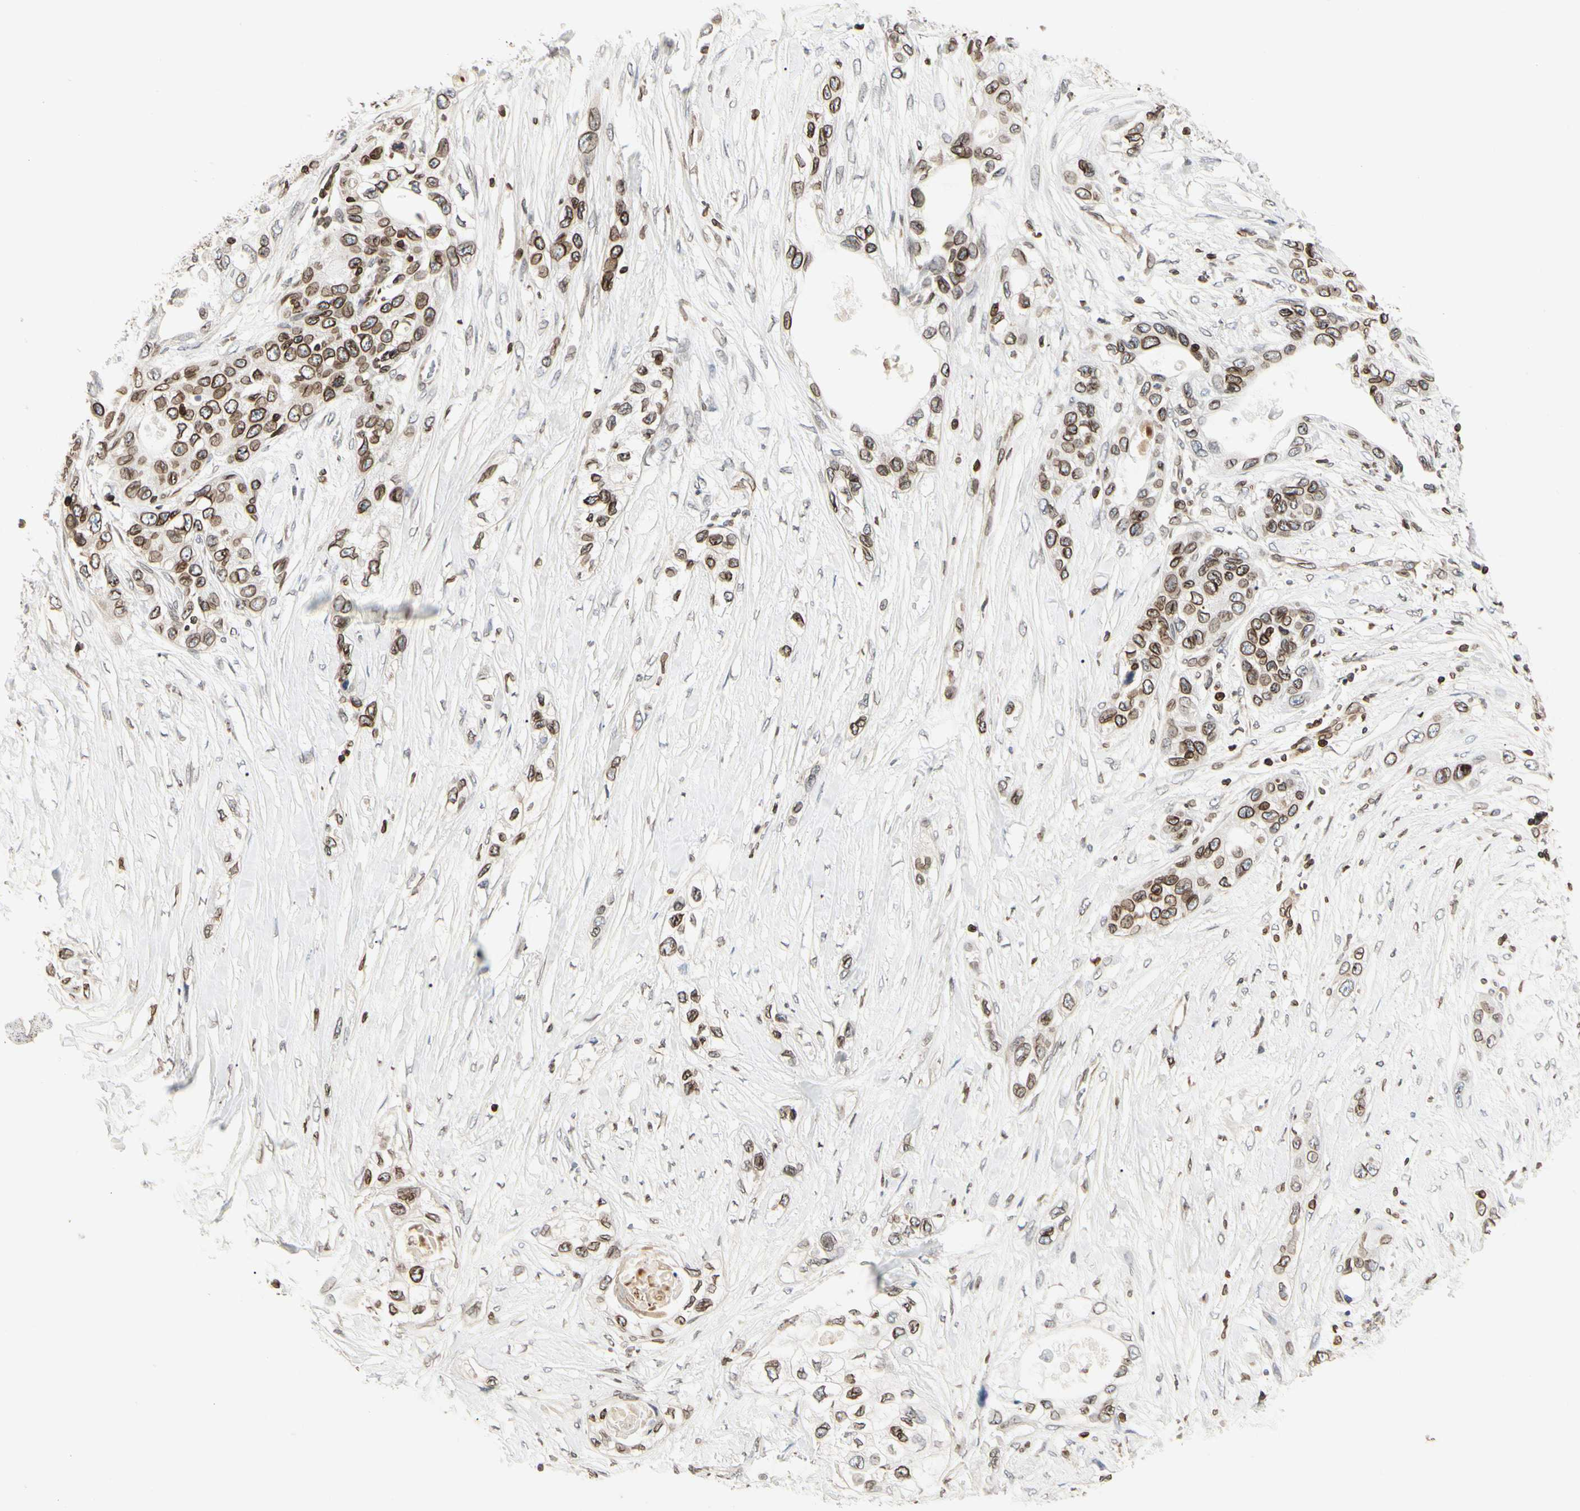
{"staining": {"intensity": "moderate", "quantity": ">75%", "location": "cytoplasmic/membranous,nuclear"}, "tissue": "pancreatic cancer", "cell_type": "Tumor cells", "image_type": "cancer", "snomed": [{"axis": "morphology", "description": "Adenocarcinoma, NOS"}, {"axis": "topography", "description": "Pancreas"}], "caption": "This is a micrograph of IHC staining of pancreatic adenocarcinoma, which shows moderate positivity in the cytoplasmic/membranous and nuclear of tumor cells.", "gene": "TMPO", "patient": {"sex": "female", "age": 70}}